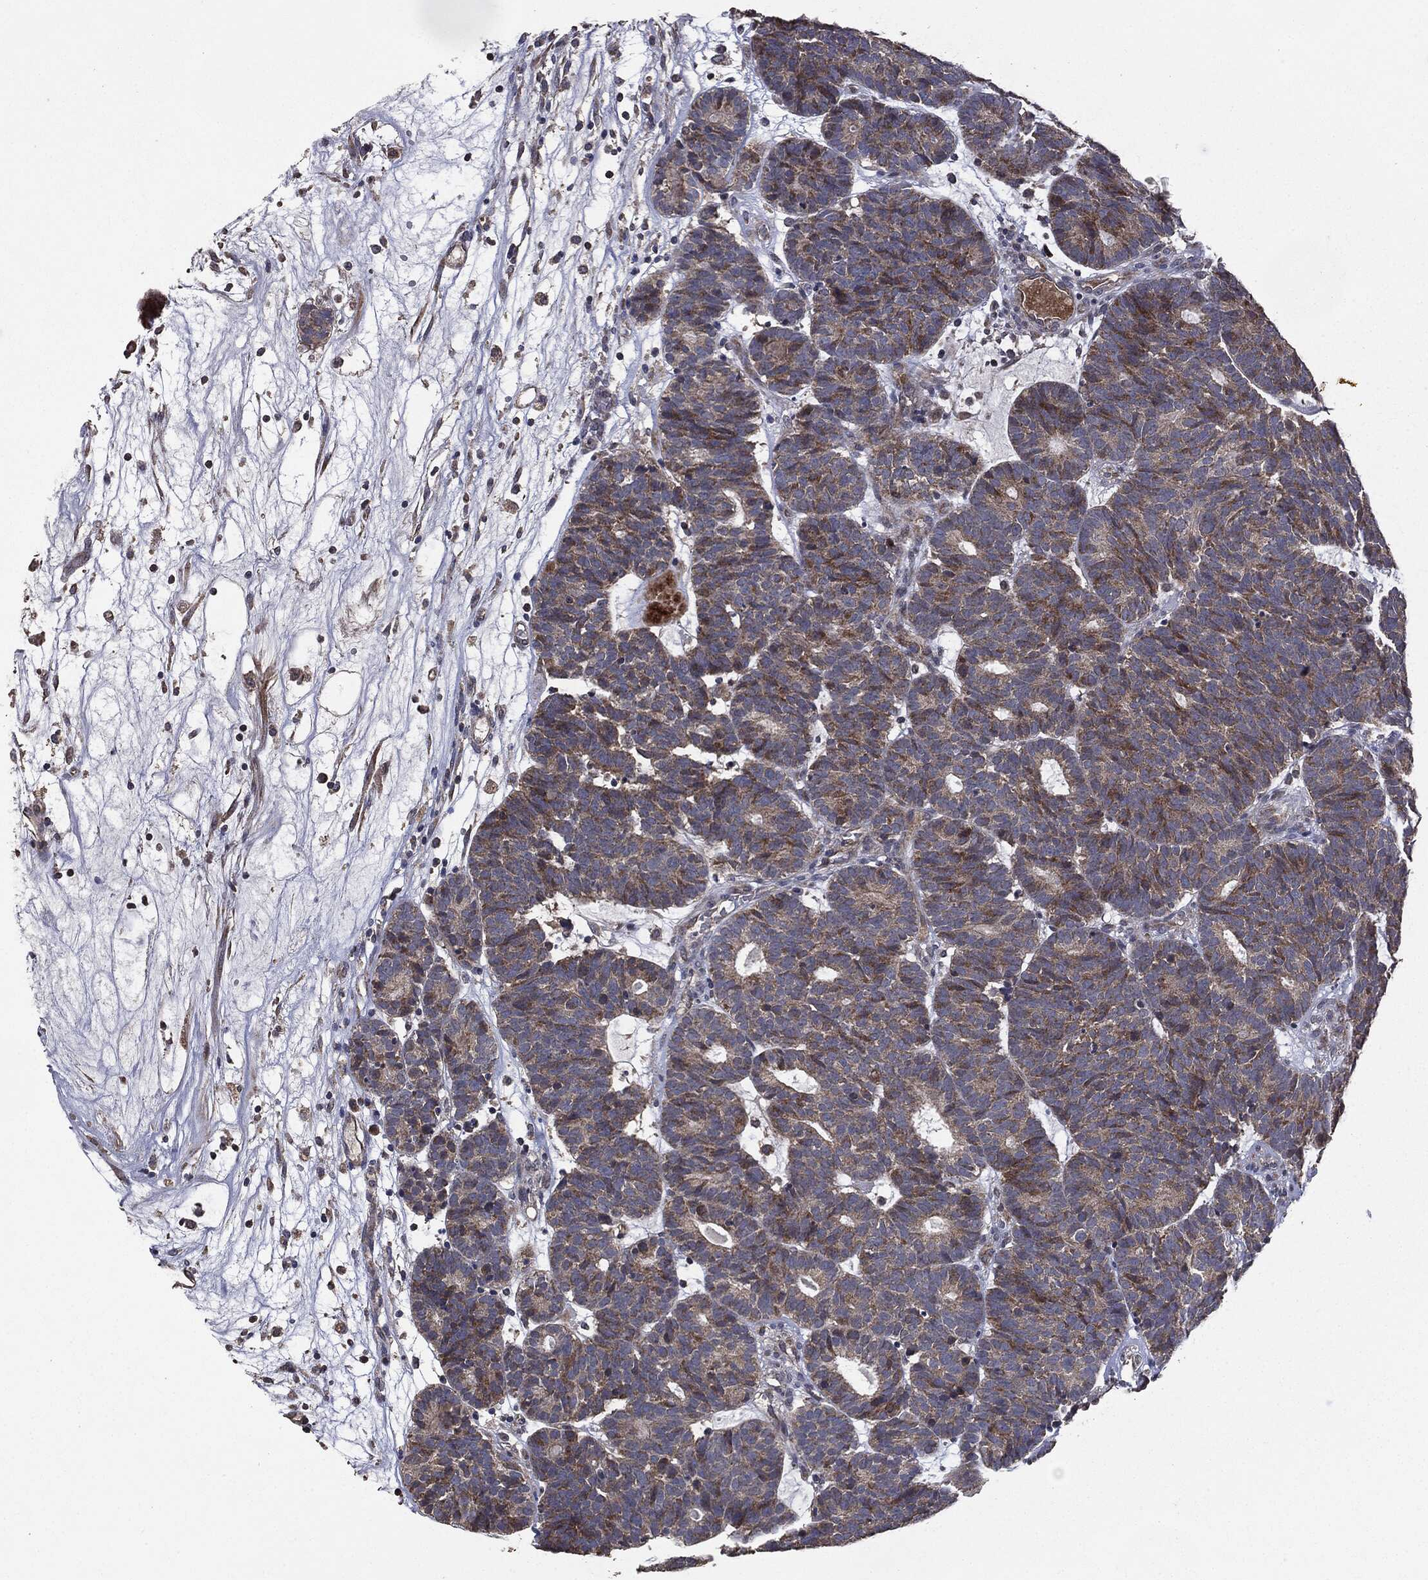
{"staining": {"intensity": "moderate", "quantity": "25%-75%", "location": "cytoplasmic/membranous"}, "tissue": "head and neck cancer", "cell_type": "Tumor cells", "image_type": "cancer", "snomed": [{"axis": "morphology", "description": "Adenocarcinoma, NOS"}, {"axis": "topography", "description": "Head-Neck"}], "caption": "An image of head and neck cancer stained for a protein shows moderate cytoplasmic/membranous brown staining in tumor cells.", "gene": "MTOR", "patient": {"sex": "female", "age": 81}}